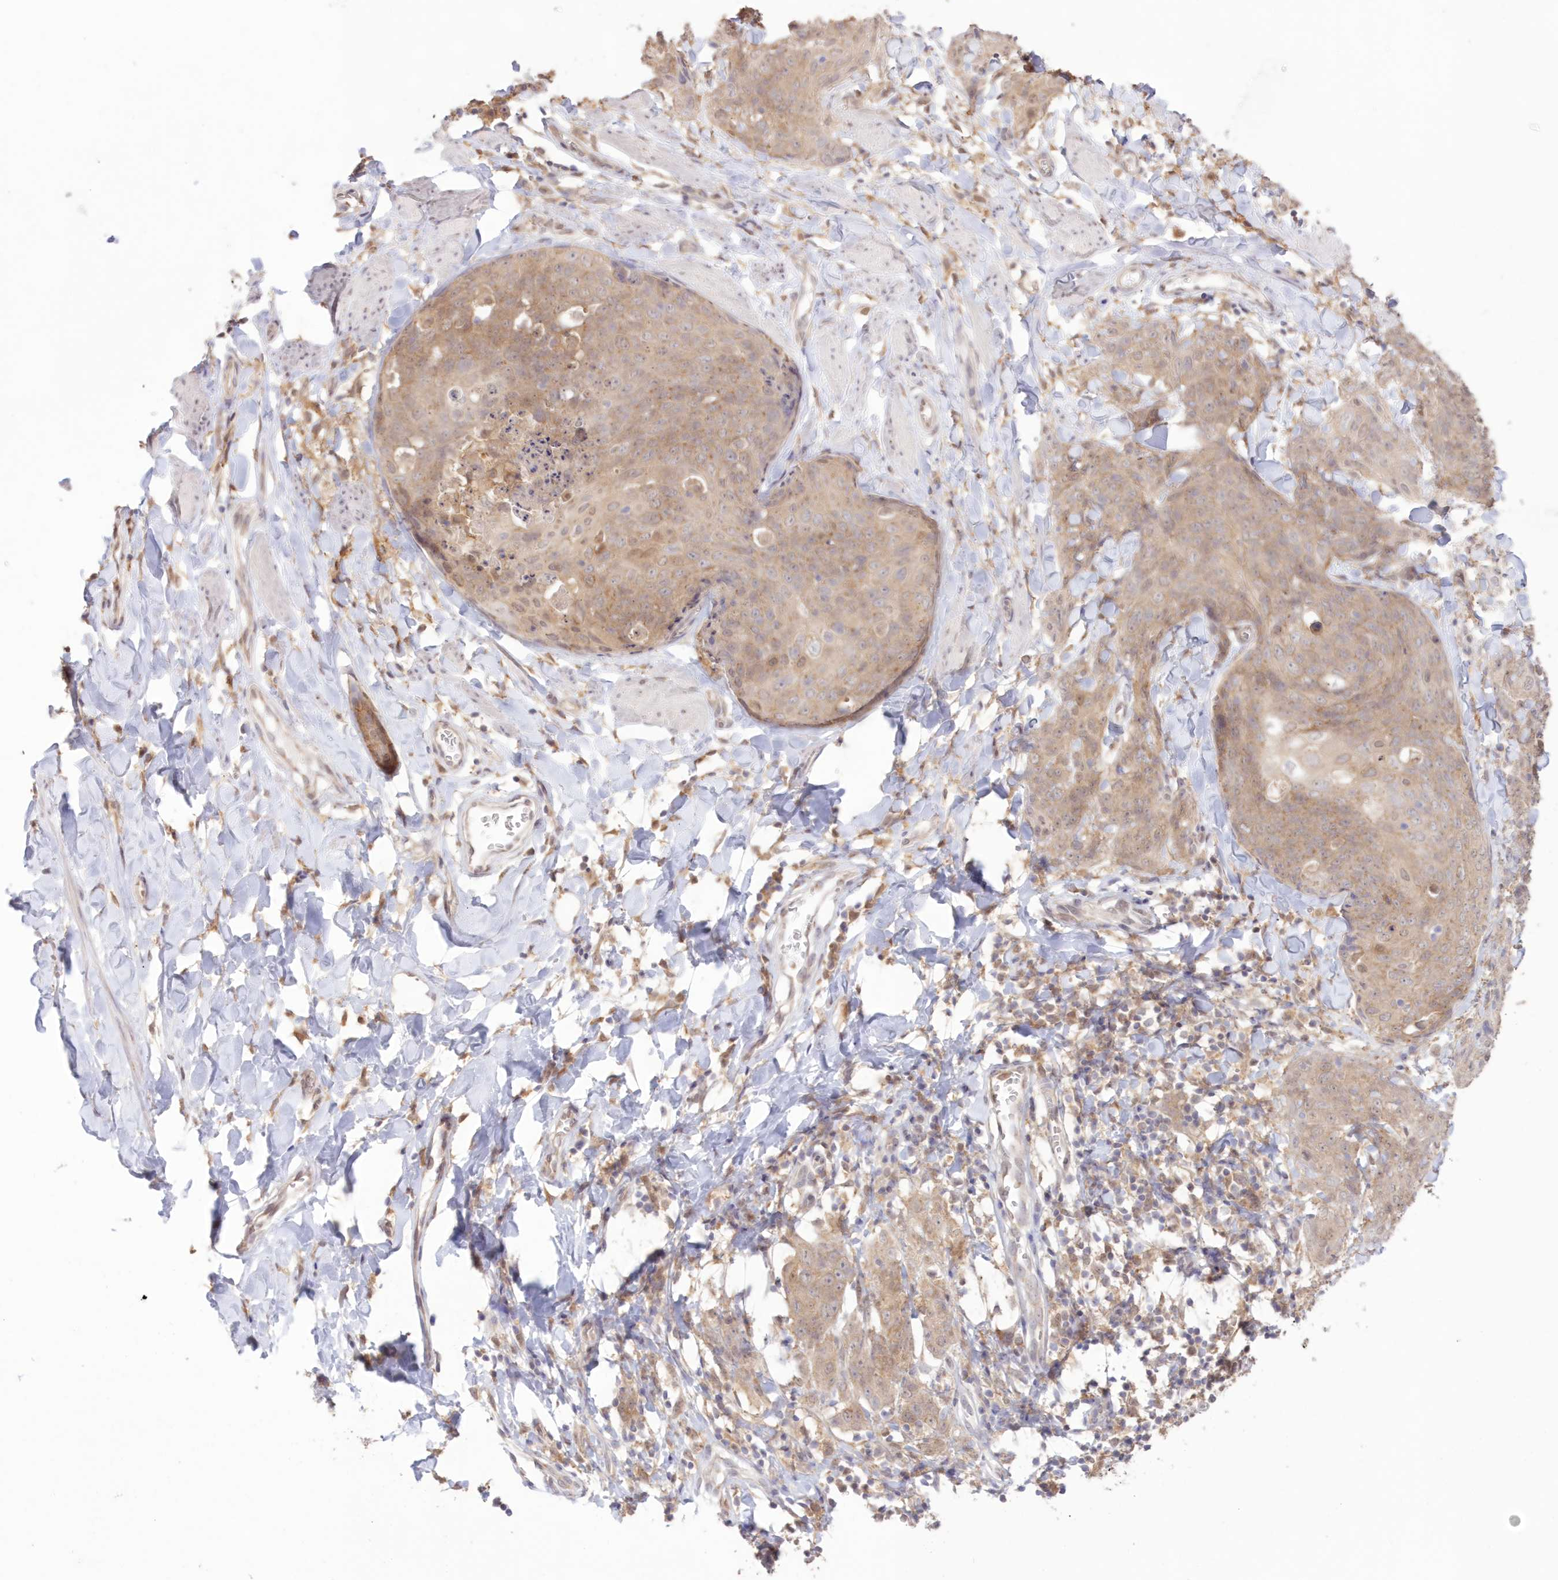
{"staining": {"intensity": "weak", "quantity": ">75%", "location": "cytoplasmic/membranous"}, "tissue": "skin cancer", "cell_type": "Tumor cells", "image_type": "cancer", "snomed": [{"axis": "morphology", "description": "Squamous cell carcinoma, NOS"}, {"axis": "topography", "description": "Skin"}, {"axis": "topography", "description": "Vulva"}], "caption": "A histopathology image showing weak cytoplasmic/membranous staining in approximately >75% of tumor cells in skin cancer, as visualized by brown immunohistochemical staining.", "gene": "RNPEP", "patient": {"sex": "female", "age": 85}}